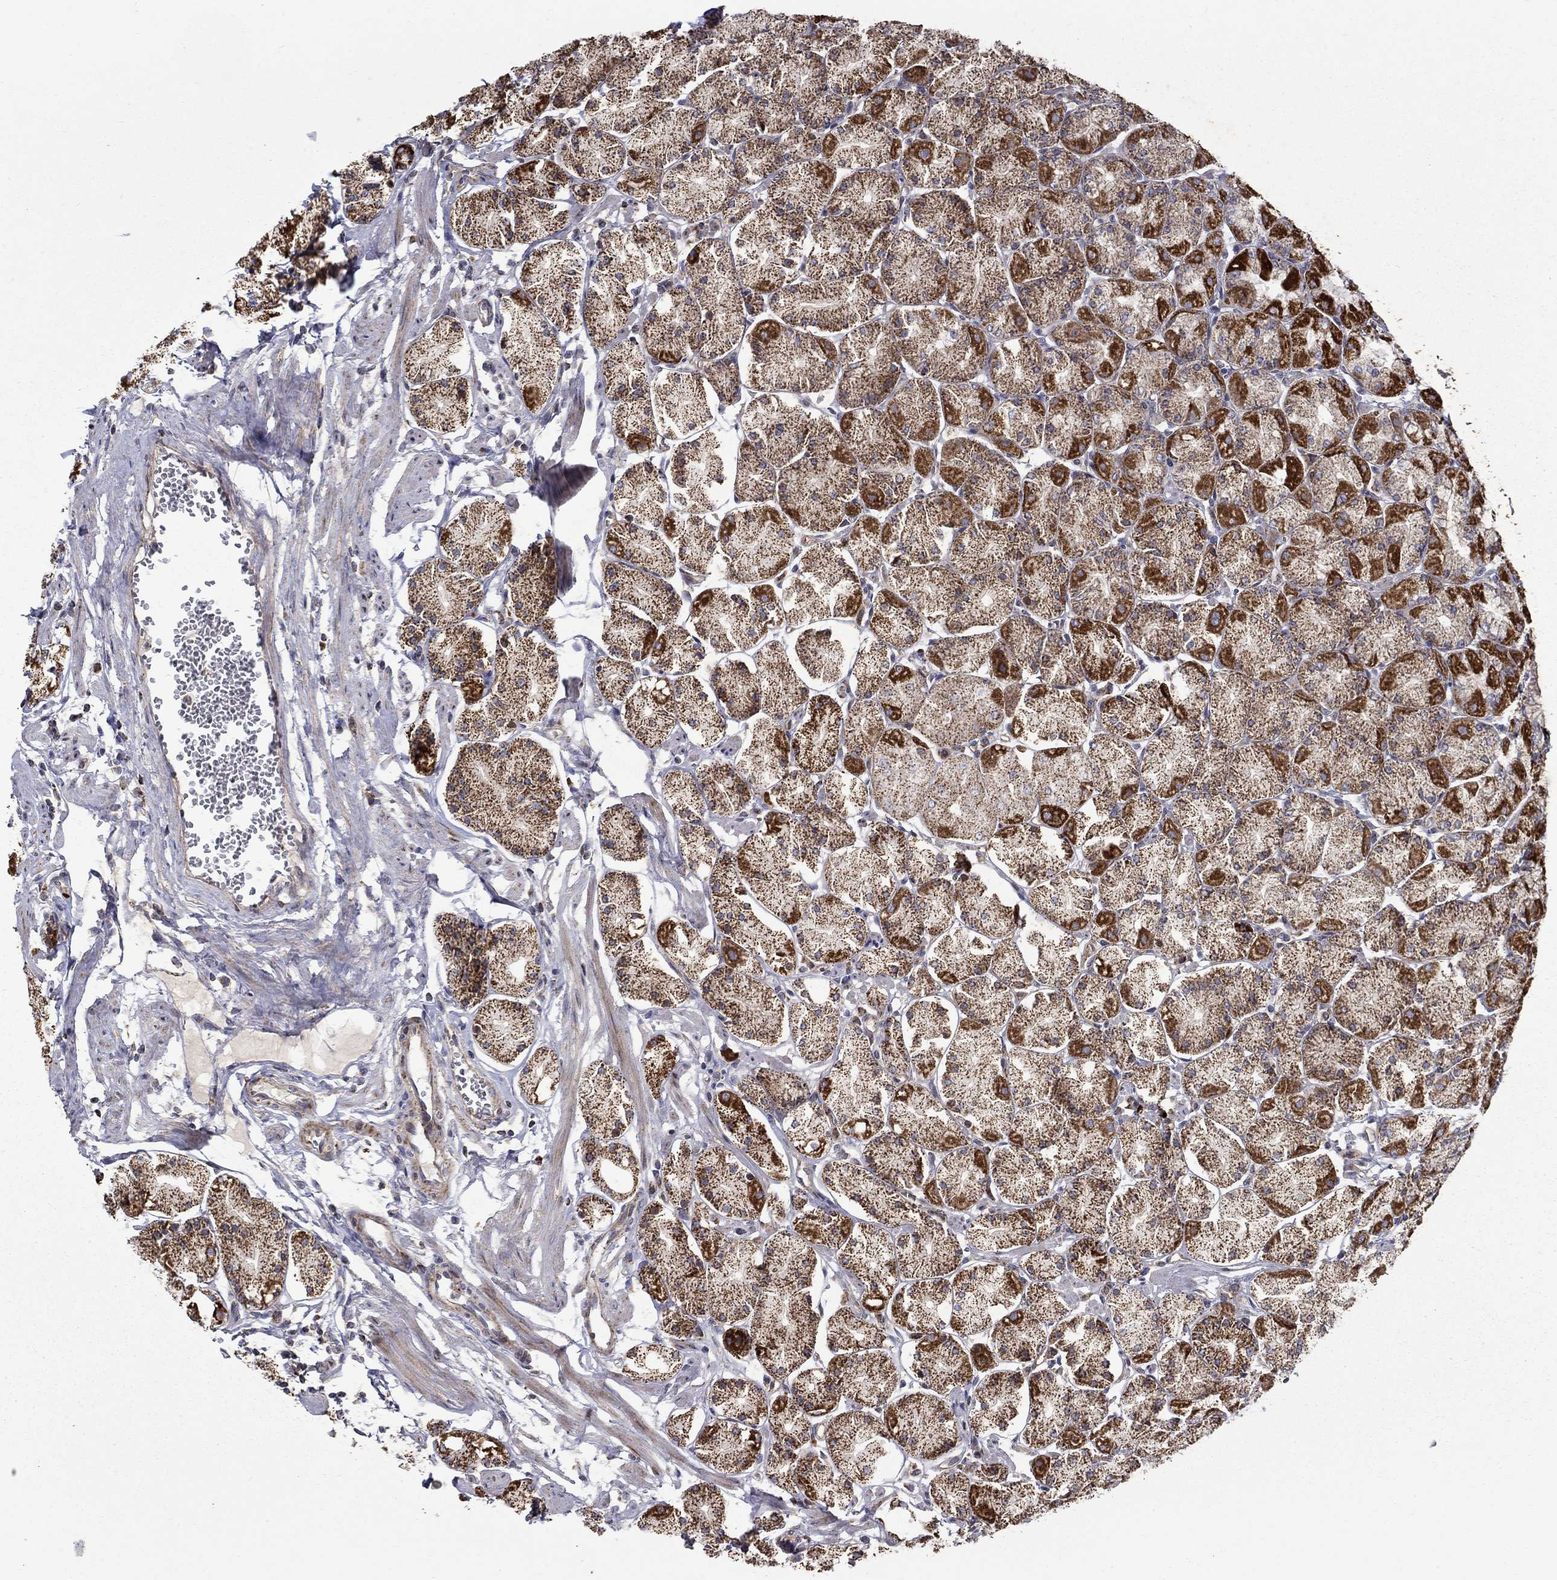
{"staining": {"intensity": "strong", "quantity": "25%-75%", "location": "cytoplasmic/membranous"}, "tissue": "stomach", "cell_type": "Glandular cells", "image_type": "normal", "snomed": [{"axis": "morphology", "description": "Normal tissue, NOS"}, {"axis": "topography", "description": "Stomach, upper"}], "caption": "The micrograph exhibits immunohistochemical staining of unremarkable stomach. There is strong cytoplasmic/membranous expression is present in approximately 25%-75% of glandular cells. The staining is performed using DAB brown chromogen to label protein expression. The nuclei are counter-stained blue using hematoxylin.", "gene": "PCBP3", "patient": {"sex": "male", "age": 60}}